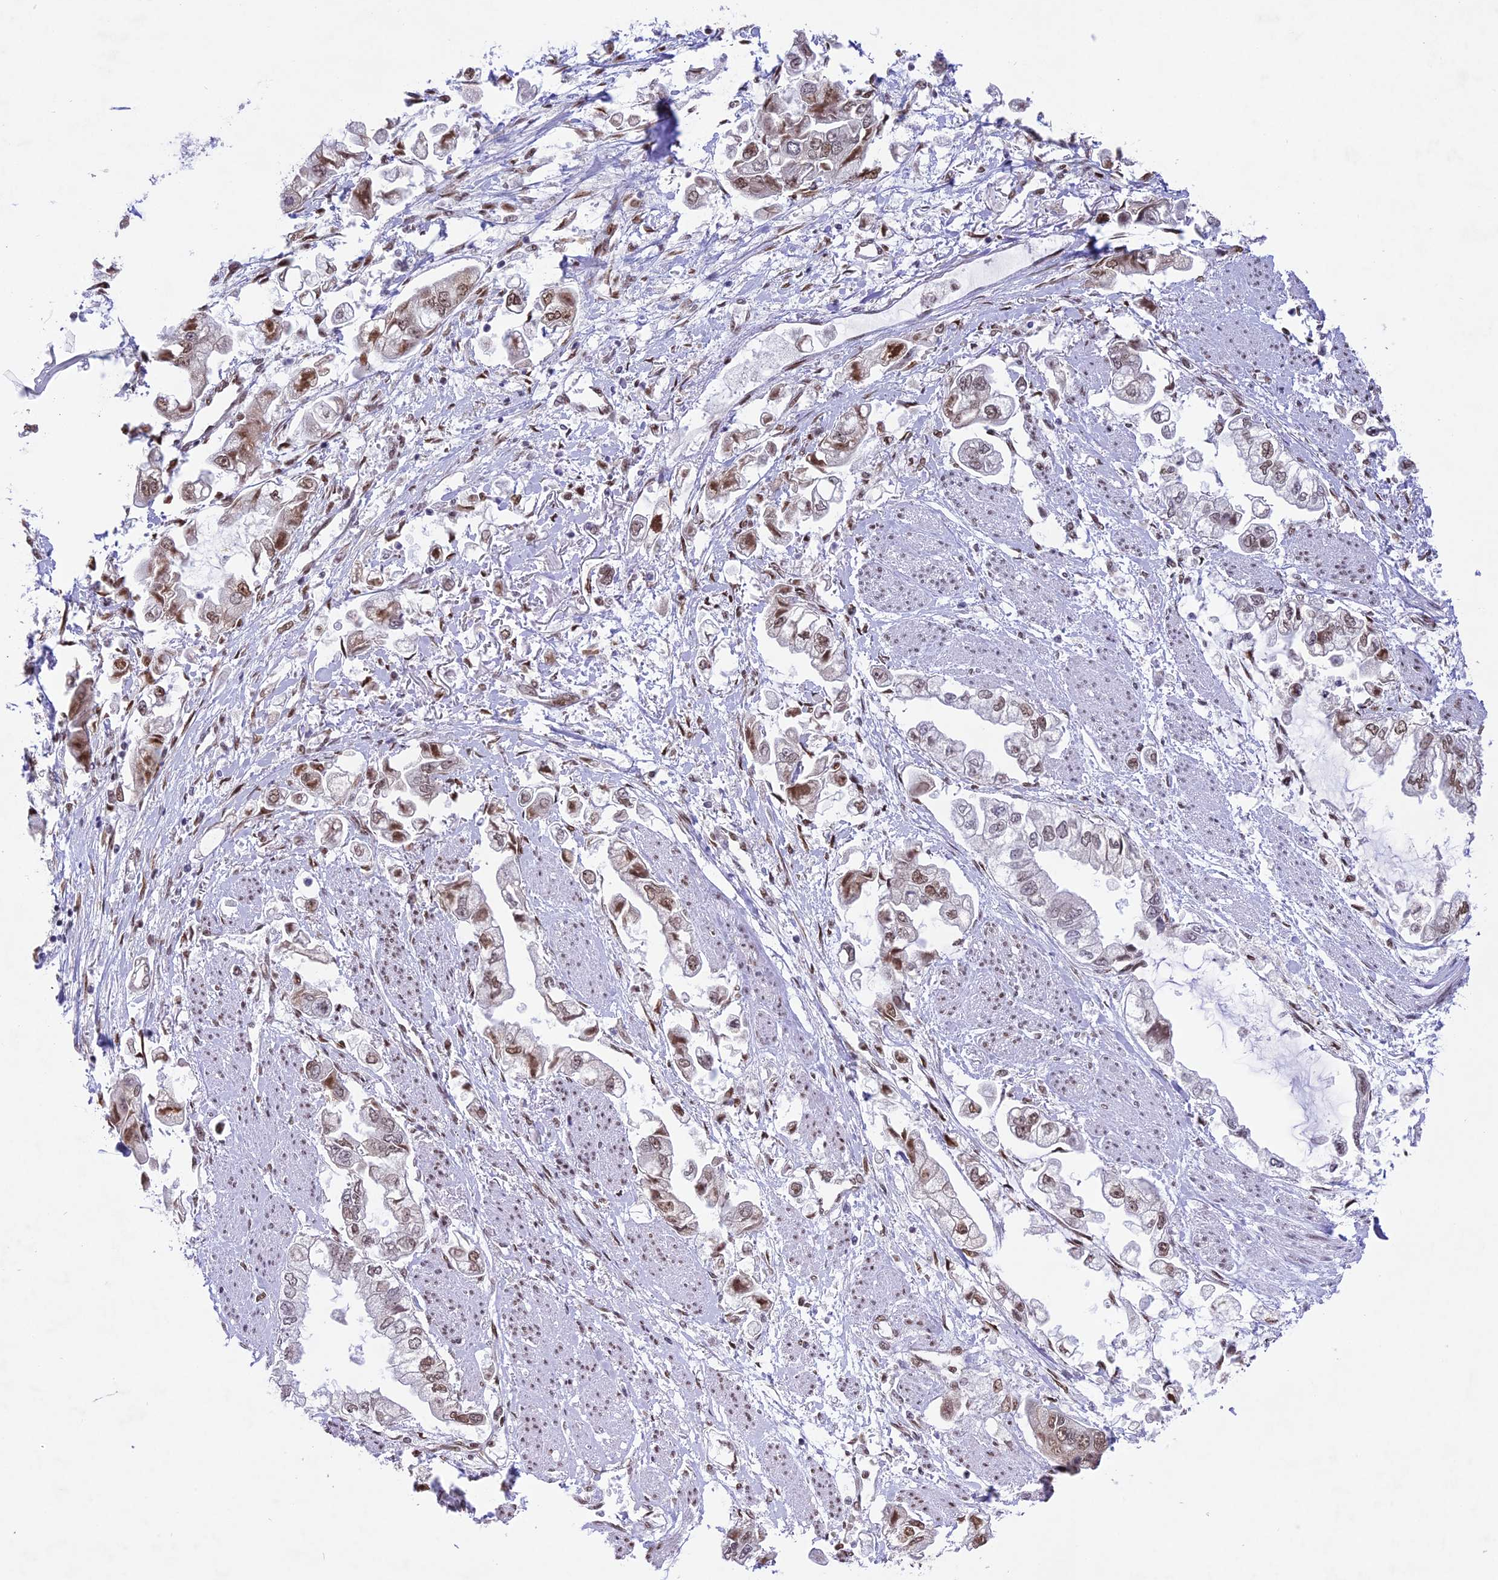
{"staining": {"intensity": "moderate", "quantity": "25%-75%", "location": "nuclear"}, "tissue": "stomach cancer", "cell_type": "Tumor cells", "image_type": "cancer", "snomed": [{"axis": "morphology", "description": "Adenocarcinoma, NOS"}, {"axis": "topography", "description": "Stomach"}], "caption": "DAB immunohistochemical staining of human adenocarcinoma (stomach) displays moderate nuclear protein positivity in approximately 25%-75% of tumor cells.", "gene": "DDX1", "patient": {"sex": "male", "age": 62}}